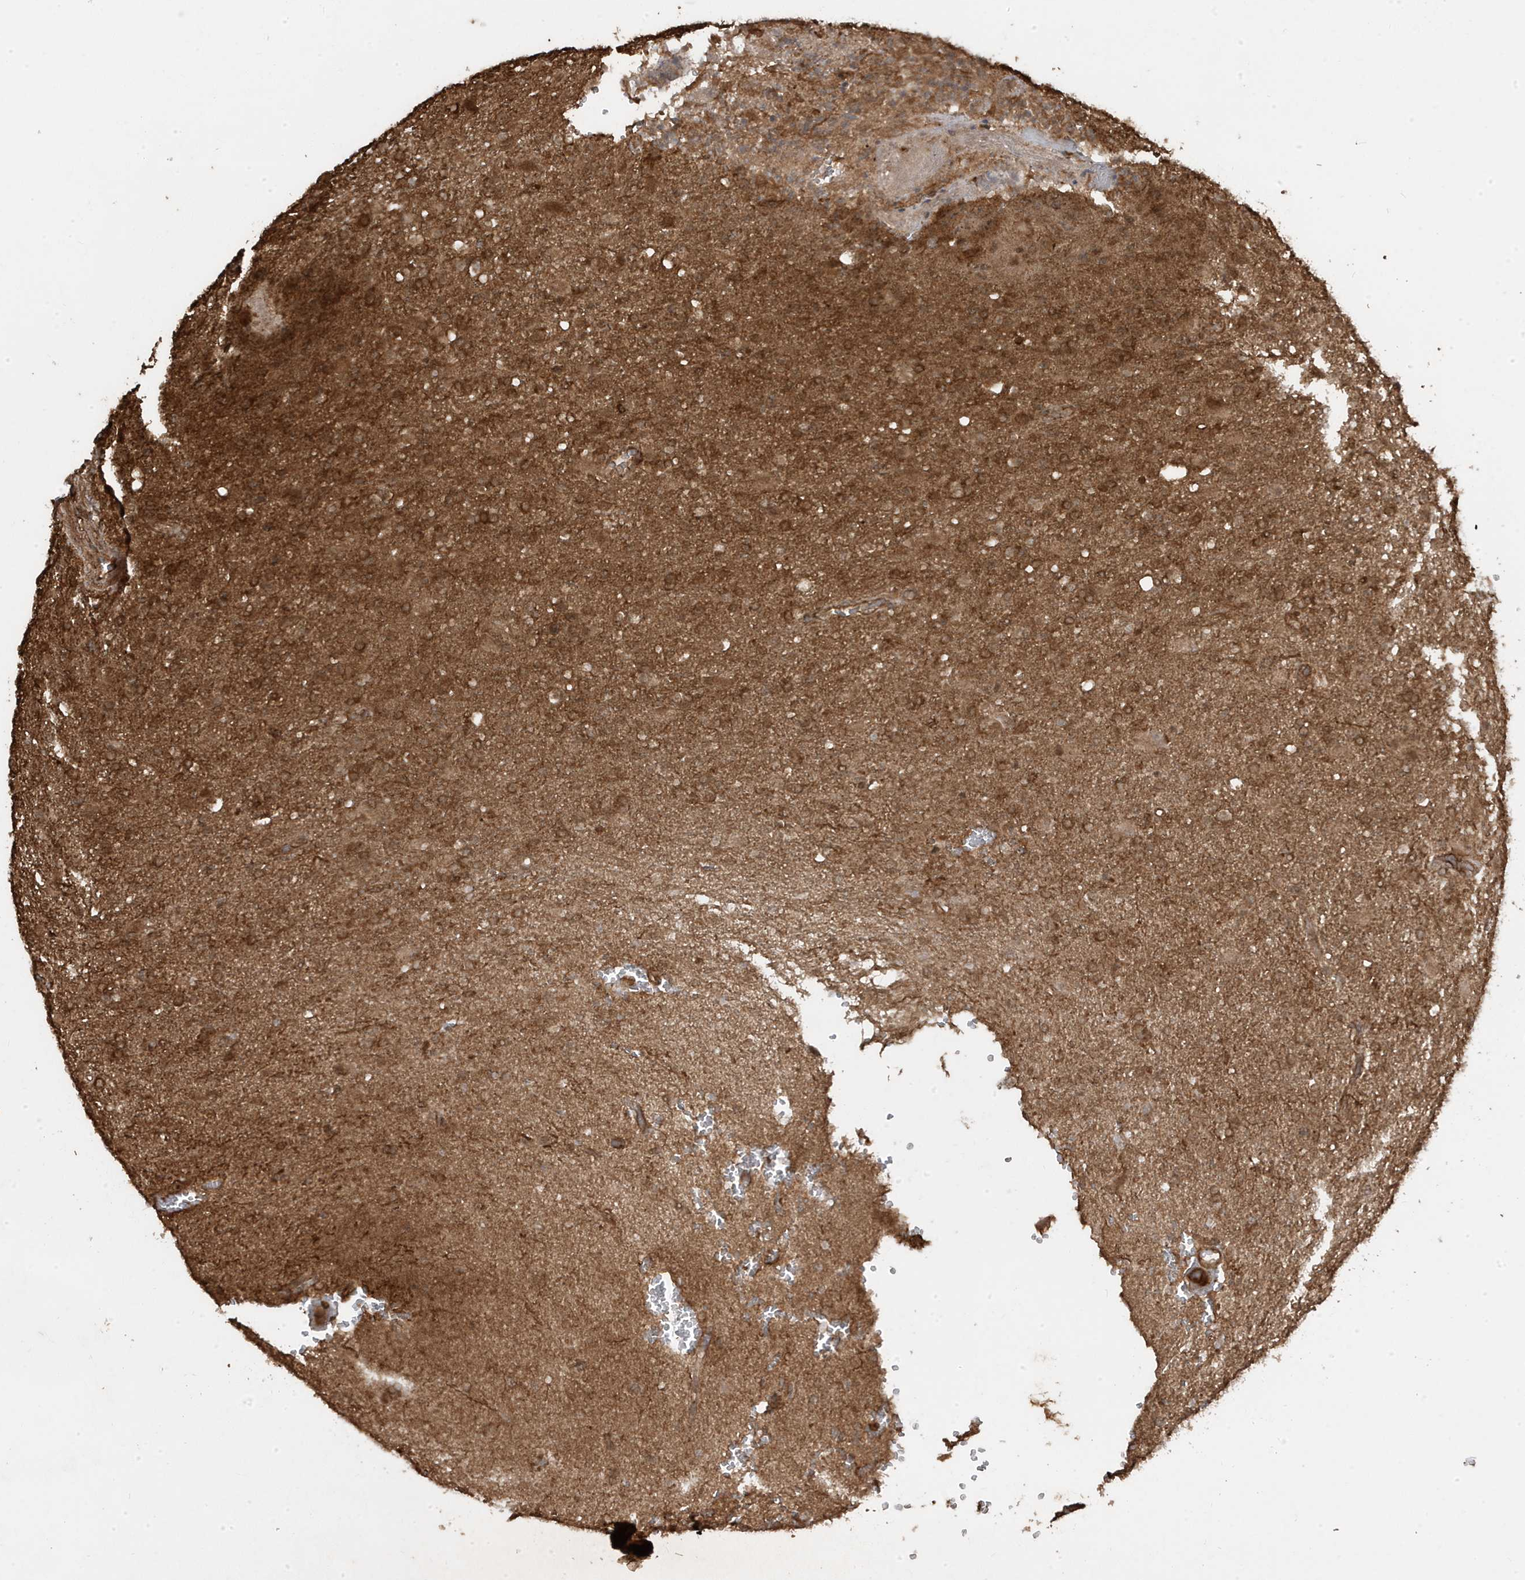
{"staining": {"intensity": "moderate", "quantity": ">75%", "location": "cytoplasmic/membranous"}, "tissue": "glioma", "cell_type": "Tumor cells", "image_type": "cancer", "snomed": [{"axis": "morphology", "description": "Glioma, malignant, High grade"}, {"axis": "topography", "description": "Brain"}], "caption": "A brown stain labels moderate cytoplasmic/membranous staining of a protein in human malignant glioma (high-grade) tumor cells.", "gene": "ASAP1", "patient": {"sex": "male", "age": 71}}